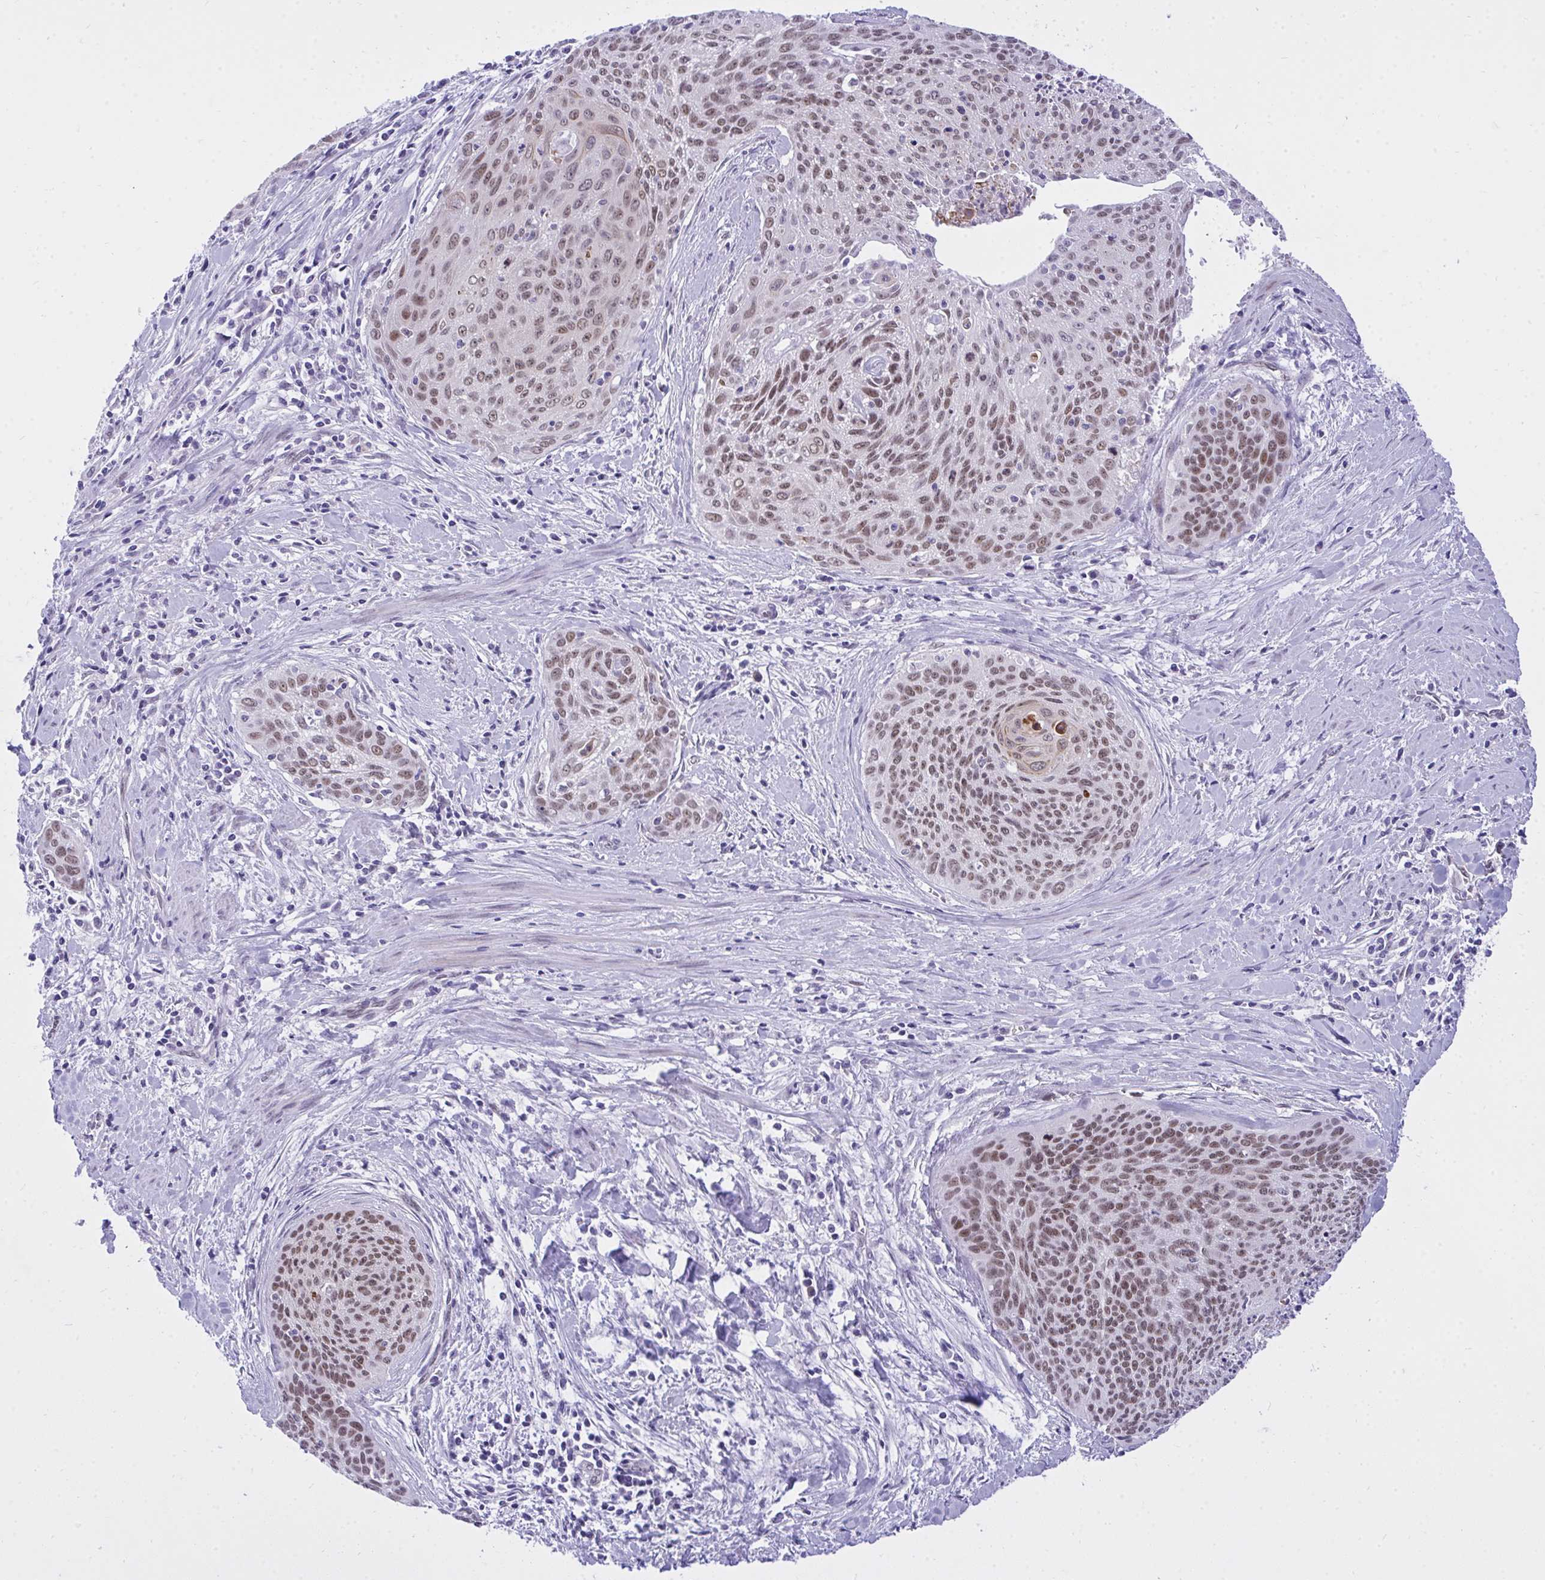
{"staining": {"intensity": "weak", "quantity": ">75%", "location": "nuclear"}, "tissue": "cervical cancer", "cell_type": "Tumor cells", "image_type": "cancer", "snomed": [{"axis": "morphology", "description": "Squamous cell carcinoma, NOS"}, {"axis": "topography", "description": "Cervix"}], "caption": "A brown stain highlights weak nuclear positivity of a protein in cervical squamous cell carcinoma tumor cells.", "gene": "TEAD4", "patient": {"sex": "female", "age": 55}}